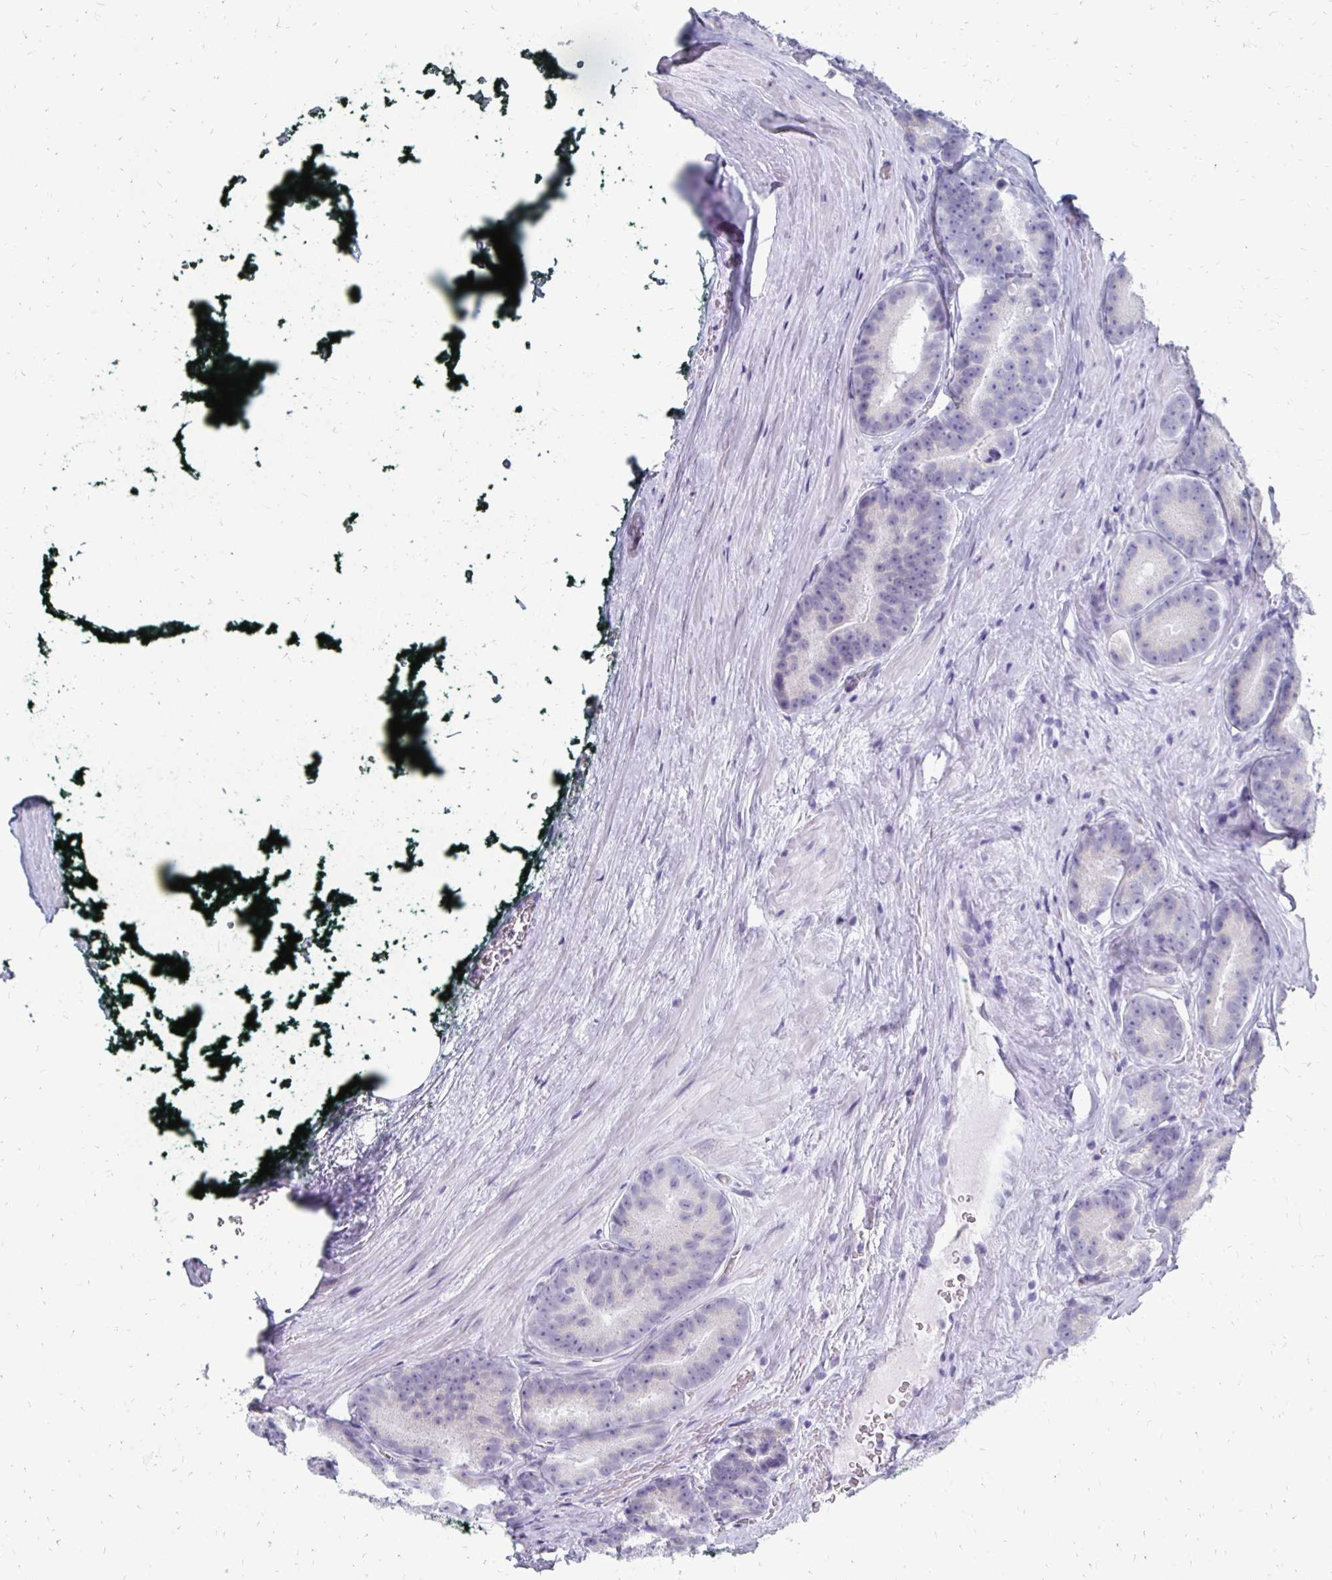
{"staining": {"intensity": "negative", "quantity": "none", "location": "none"}, "tissue": "prostate cancer", "cell_type": "Tumor cells", "image_type": "cancer", "snomed": [{"axis": "morphology", "description": "Adenocarcinoma, Low grade"}, {"axis": "topography", "description": "Prostate"}], "caption": "High power microscopy photomicrograph of an immunohistochemistry photomicrograph of adenocarcinoma (low-grade) (prostate), revealing no significant staining in tumor cells.", "gene": "SYCP3", "patient": {"sex": "male", "age": 62}}